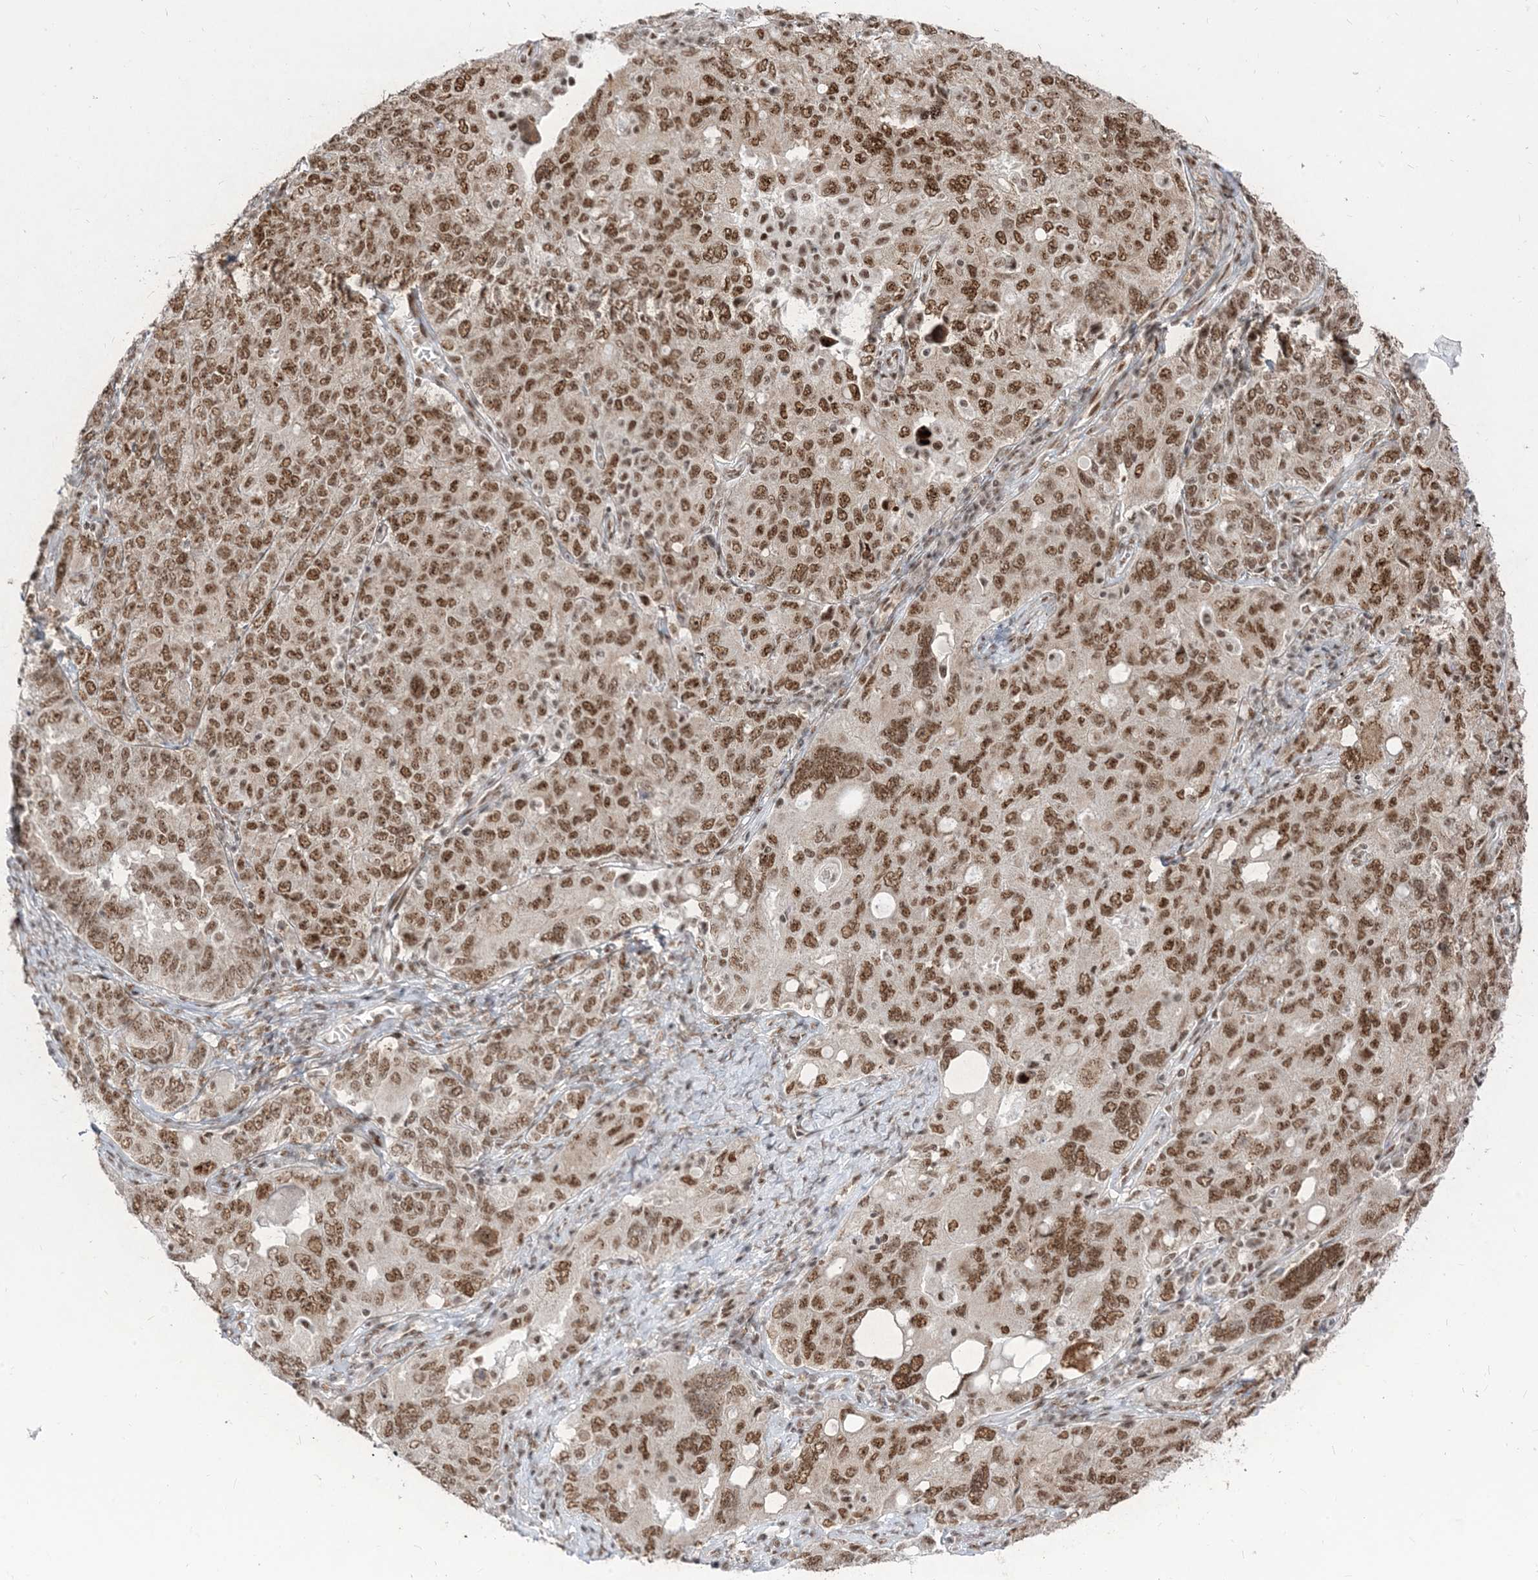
{"staining": {"intensity": "moderate", "quantity": ">75%", "location": "nuclear"}, "tissue": "ovarian cancer", "cell_type": "Tumor cells", "image_type": "cancer", "snomed": [{"axis": "morphology", "description": "Carcinoma, endometroid"}, {"axis": "topography", "description": "Ovary"}], "caption": "Immunohistochemical staining of human ovarian endometroid carcinoma displays medium levels of moderate nuclear expression in about >75% of tumor cells. Immunohistochemistry stains the protein in brown and the nuclei are stained blue.", "gene": "ARGLU1", "patient": {"sex": "female", "age": 62}}